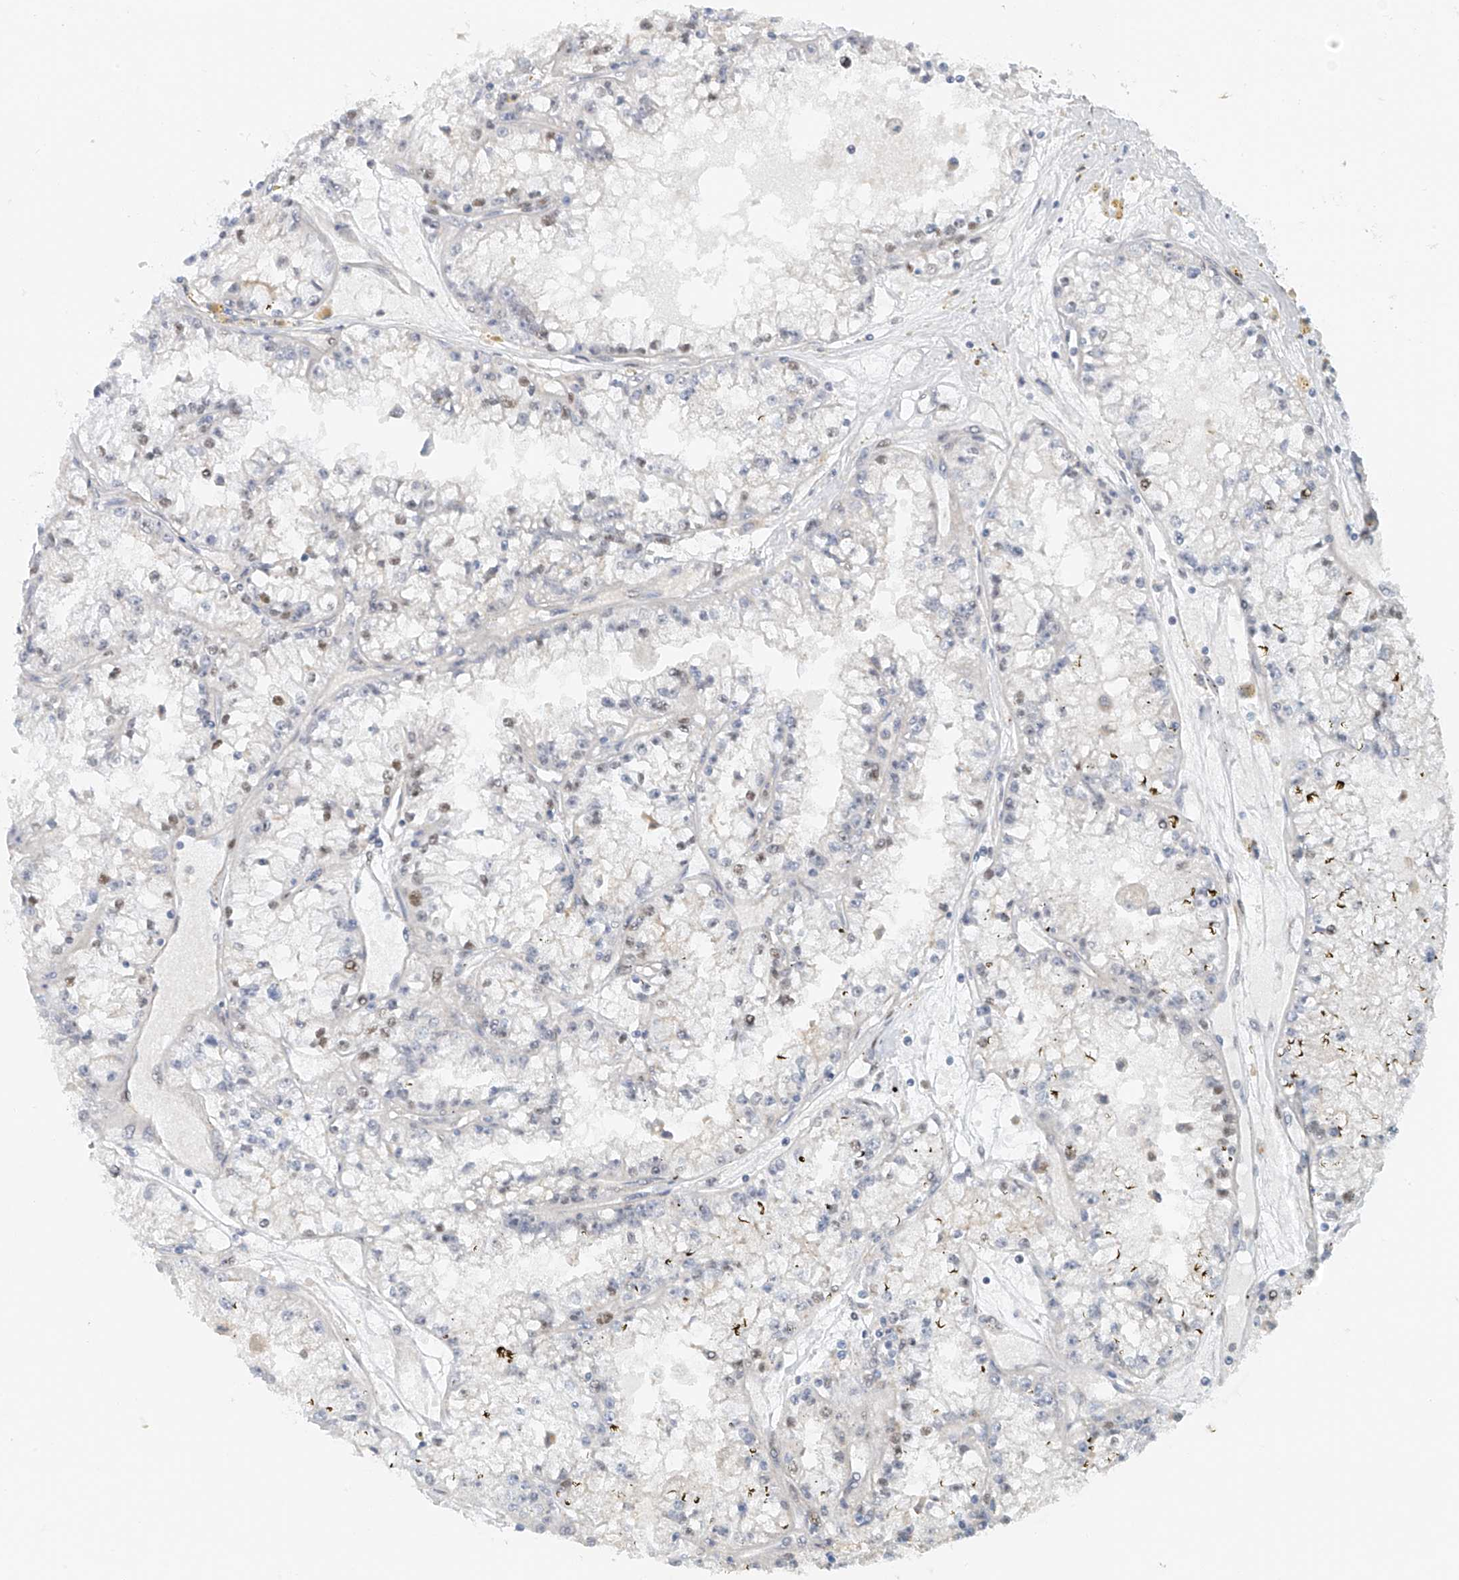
{"staining": {"intensity": "weak", "quantity": "<25%", "location": "nuclear"}, "tissue": "renal cancer", "cell_type": "Tumor cells", "image_type": "cancer", "snomed": [{"axis": "morphology", "description": "Adenocarcinoma, NOS"}, {"axis": "topography", "description": "Kidney"}], "caption": "Micrograph shows no protein positivity in tumor cells of renal adenocarcinoma tissue. (DAB (3,3'-diaminobenzidine) immunohistochemistry (IHC), high magnification).", "gene": "ZNF514", "patient": {"sex": "male", "age": 56}}